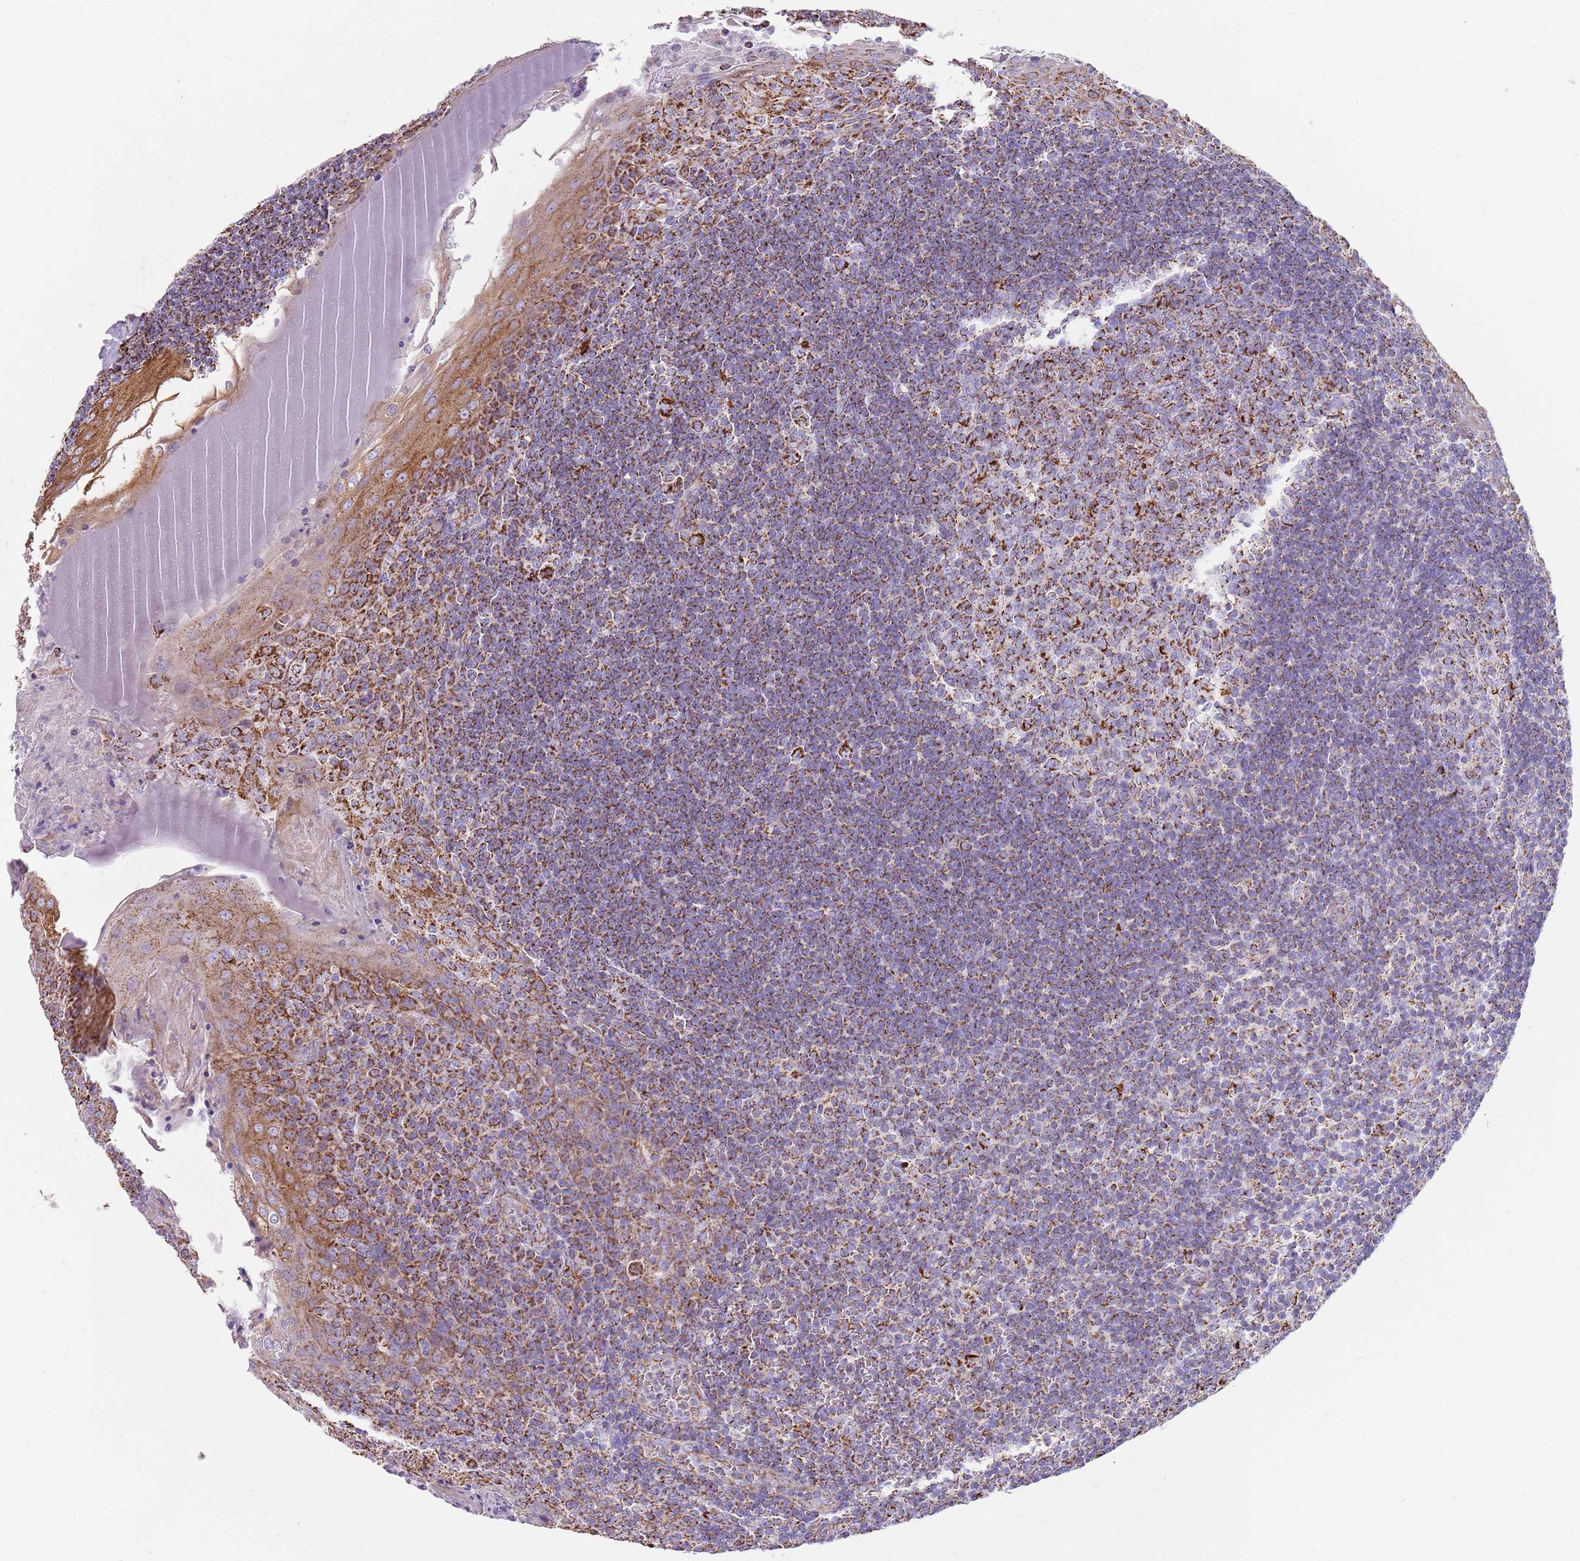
{"staining": {"intensity": "strong", "quantity": ">75%", "location": "cytoplasmic/membranous"}, "tissue": "tonsil", "cell_type": "Germinal center cells", "image_type": "normal", "snomed": [{"axis": "morphology", "description": "Normal tissue, NOS"}, {"axis": "topography", "description": "Tonsil"}], "caption": "Immunohistochemical staining of benign tonsil exhibits high levels of strong cytoplasmic/membranous staining in approximately >75% of germinal center cells. (DAB (3,3'-diaminobenzidine) IHC with brightfield microscopy, high magnification).", "gene": "TTLL1", "patient": {"sex": "male", "age": 27}}